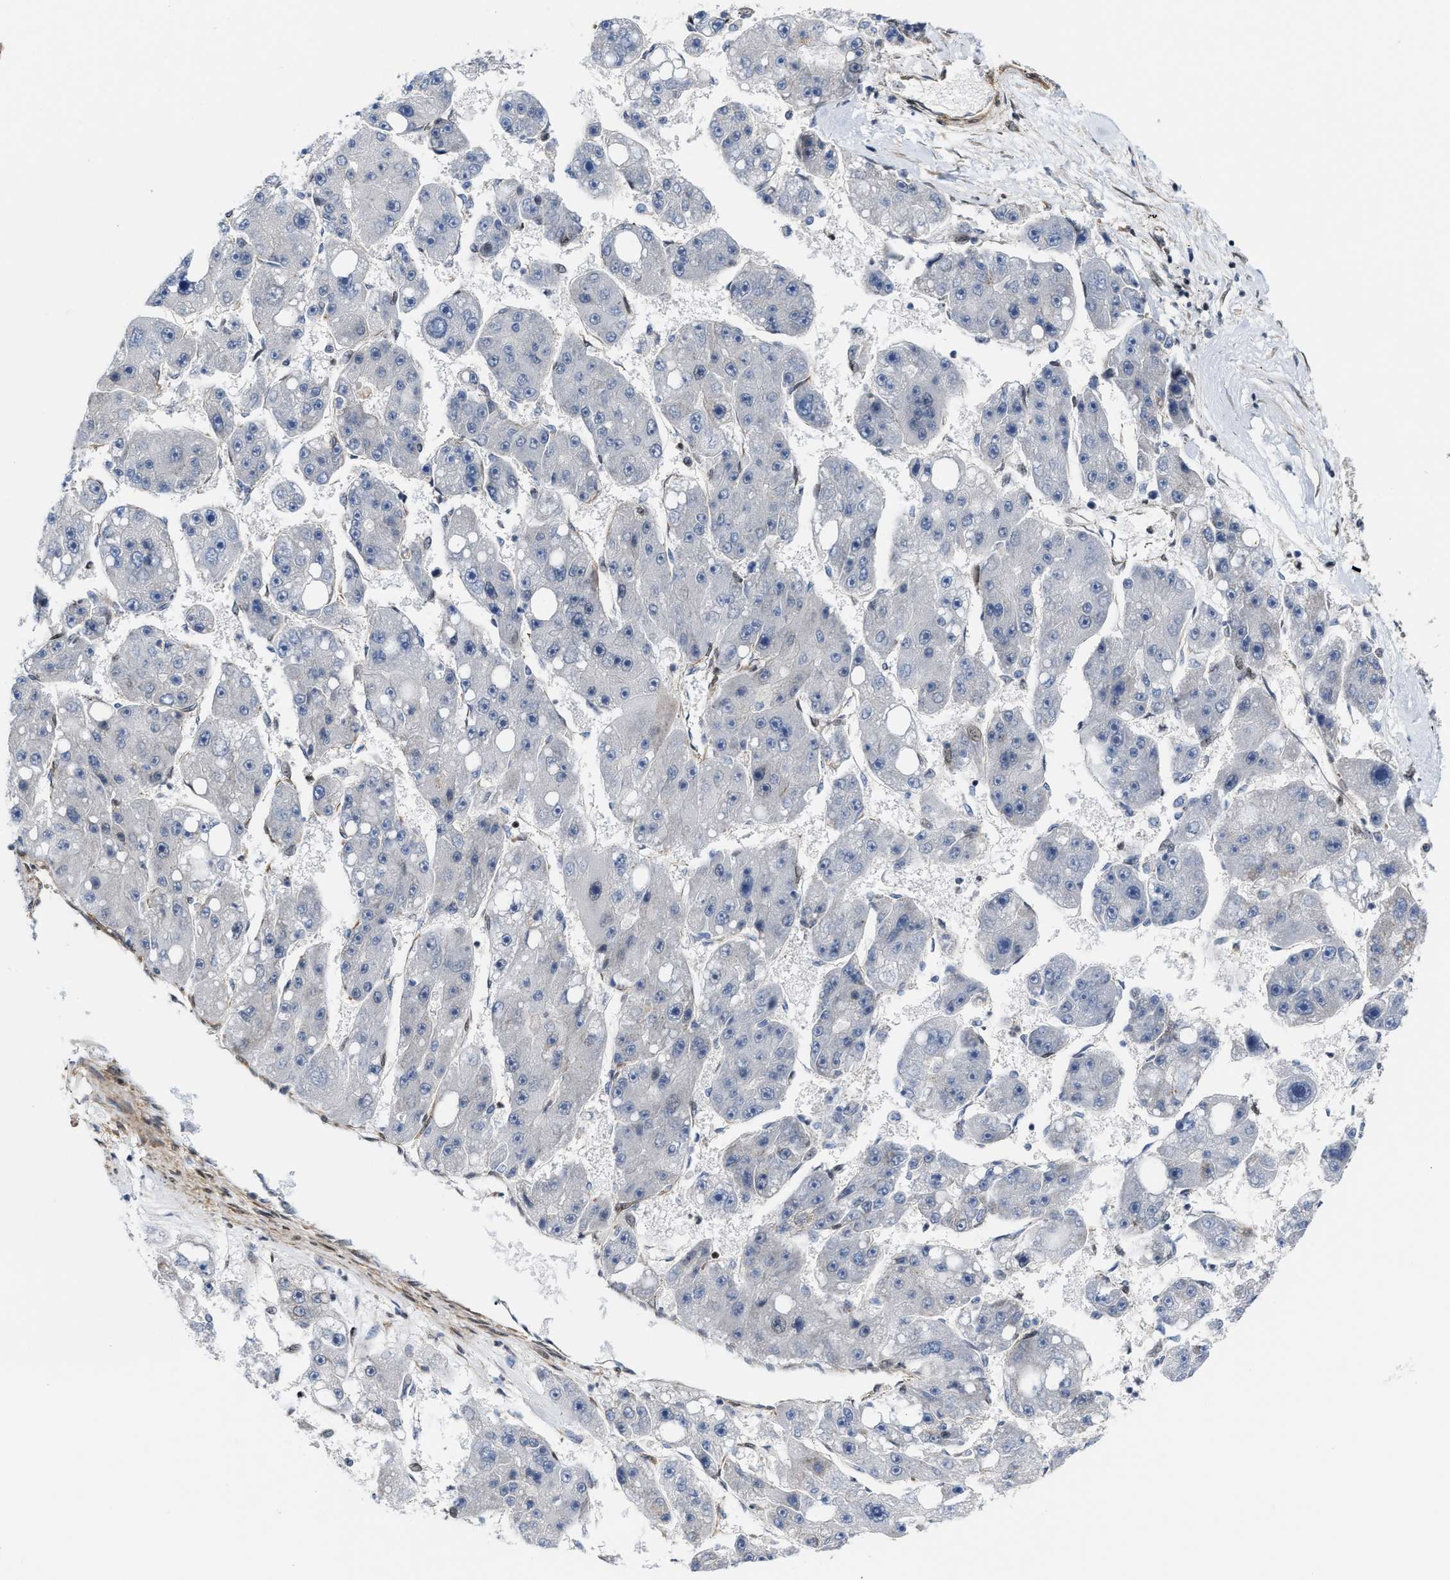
{"staining": {"intensity": "negative", "quantity": "none", "location": "none"}, "tissue": "liver cancer", "cell_type": "Tumor cells", "image_type": "cancer", "snomed": [{"axis": "morphology", "description": "Carcinoma, Hepatocellular, NOS"}, {"axis": "topography", "description": "Liver"}], "caption": "IHC micrograph of neoplastic tissue: hepatocellular carcinoma (liver) stained with DAB reveals no significant protein staining in tumor cells.", "gene": "TGFB1I1", "patient": {"sex": "female", "age": 61}}